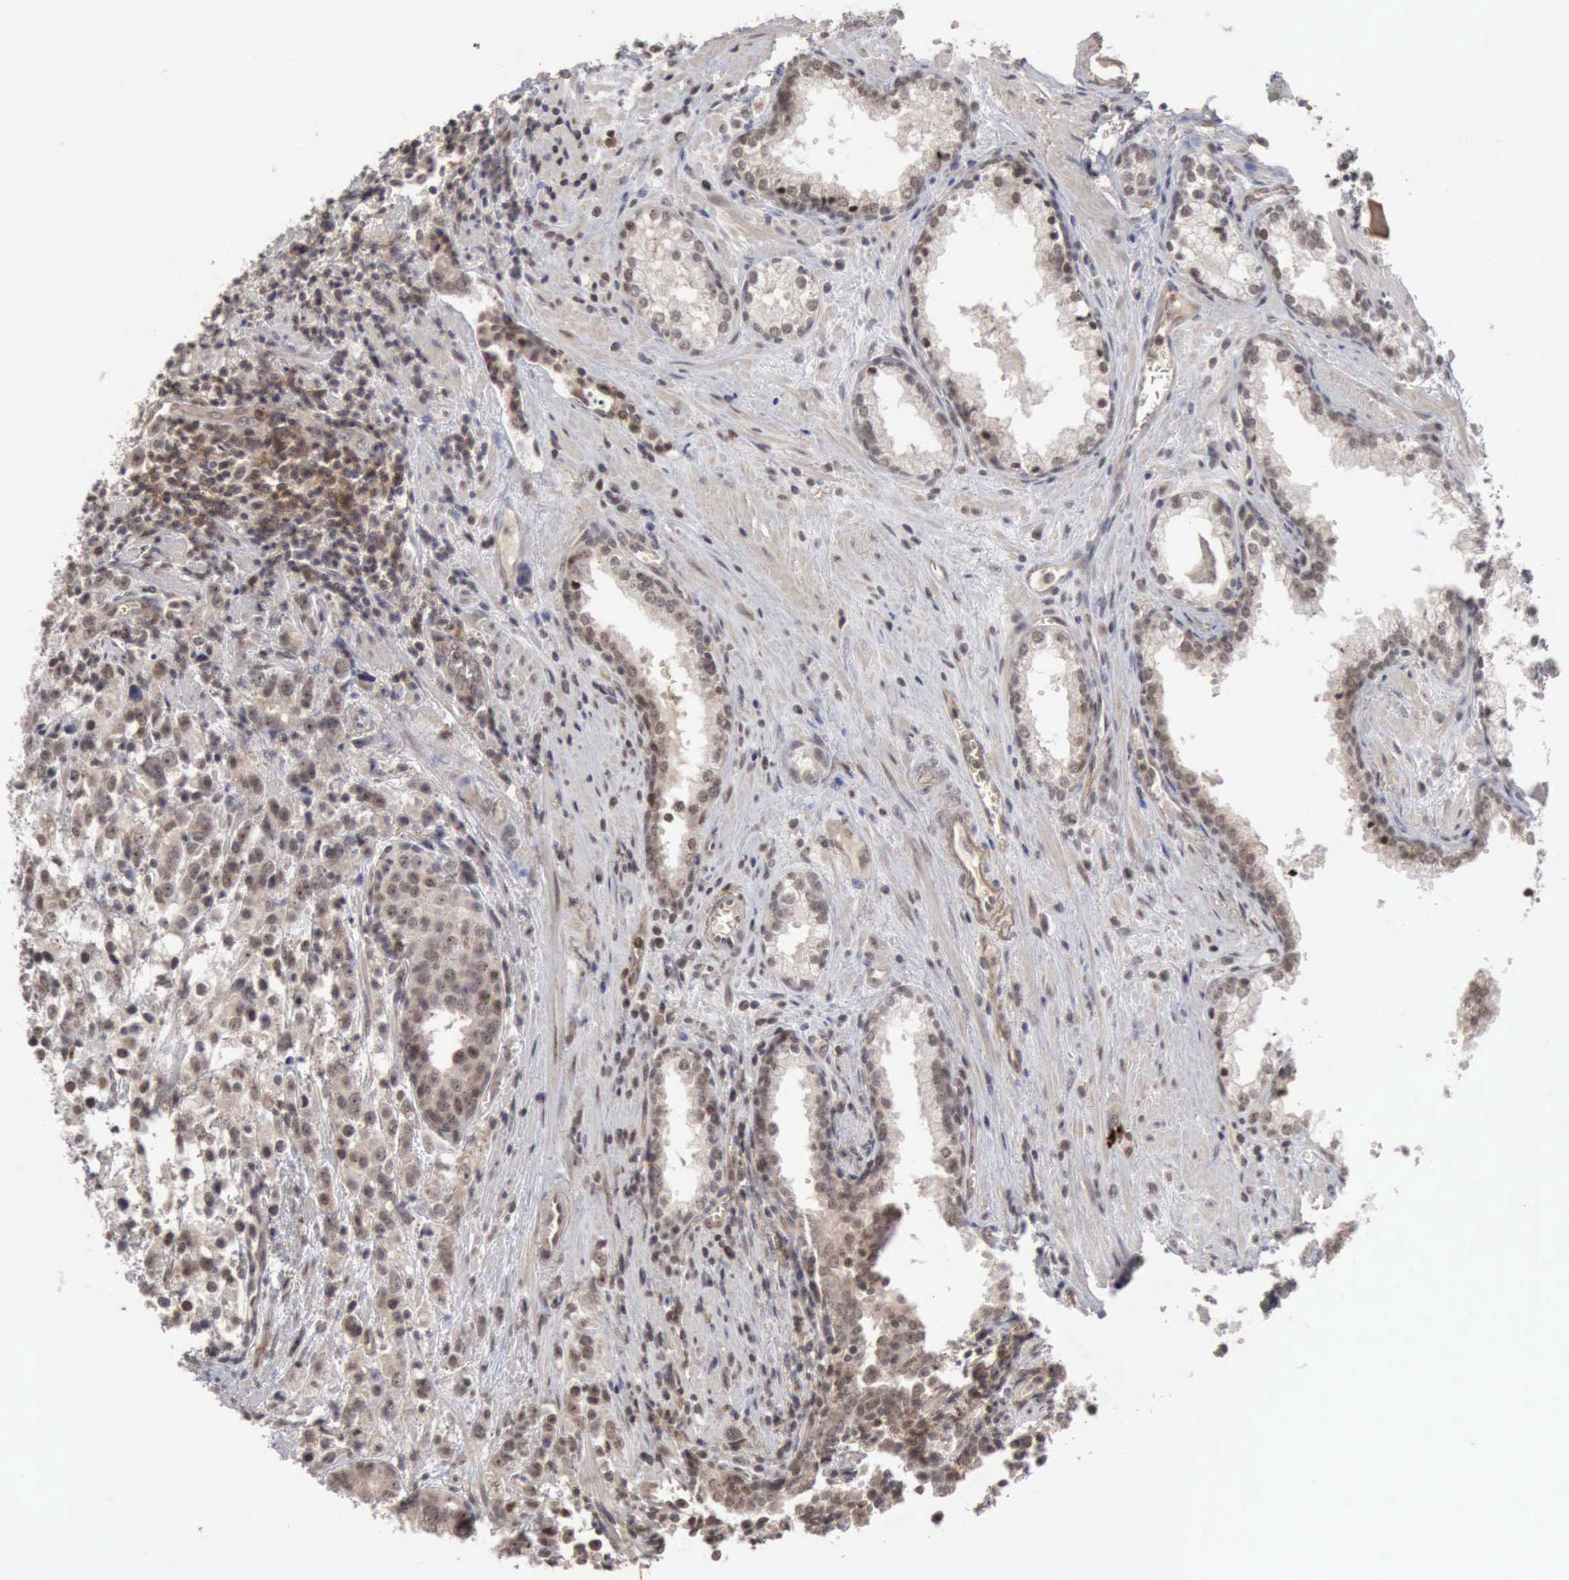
{"staining": {"intensity": "moderate", "quantity": ">75%", "location": "cytoplasmic/membranous,nuclear"}, "tissue": "prostate cancer", "cell_type": "Tumor cells", "image_type": "cancer", "snomed": [{"axis": "morphology", "description": "Adenocarcinoma, High grade"}, {"axis": "topography", "description": "Prostate"}], "caption": "Prostate cancer (adenocarcinoma (high-grade)) was stained to show a protein in brown. There is medium levels of moderate cytoplasmic/membranous and nuclear expression in about >75% of tumor cells.", "gene": "CDKN2A", "patient": {"sex": "male", "age": 71}}